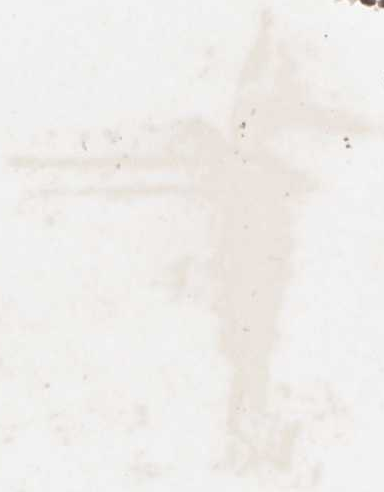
{"staining": {"intensity": "moderate", "quantity": "<25%", "location": "cytoplasmic/membranous"}, "tissue": "bone marrow", "cell_type": "Hematopoietic cells", "image_type": "normal", "snomed": [{"axis": "morphology", "description": "Normal tissue, NOS"}, {"axis": "topography", "description": "Bone marrow"}], "caption": "An image of bone marrow stained for a protein reveals moderate cytoplasmic/membranous brown staining in hematopoietic cells.", "gene": "LMO4", "patient": {"sex": "male", "age": 70}}